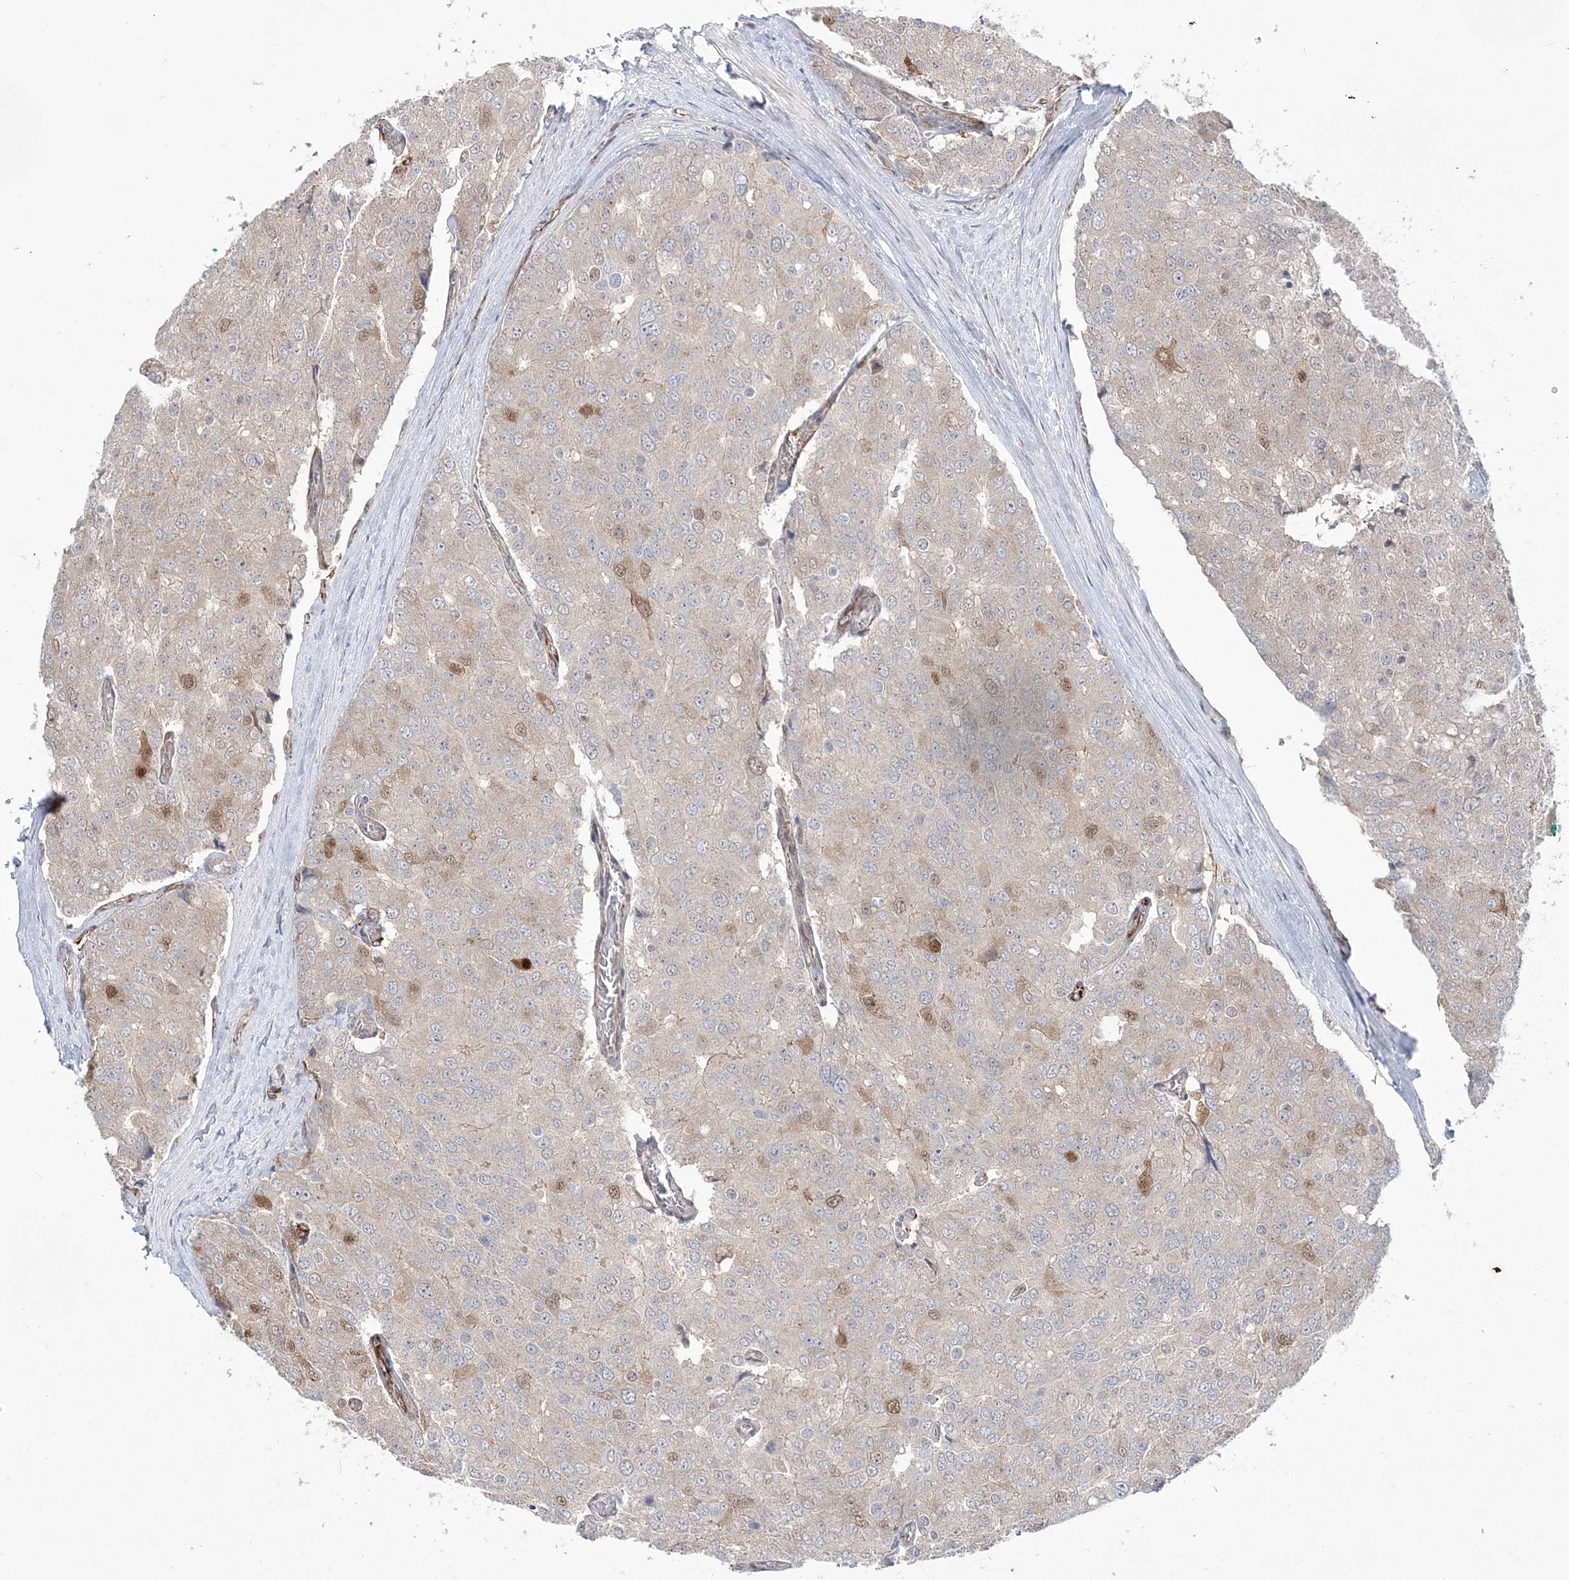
{"staining": {"intensity": "moderate", "quantity": "<25%", "location": "nuclear"}, "tissue": "prostate cancer", "cell_type": "Tumor cells", "image_type": "cancer", "snomed": [{"axis": "morphology", "description": "Adenocarcinoma, High grade"}, {"axis": "topography", "description": "Prostate"}], "caption": "The photomicrograph reveals immunohistochemical staining of adenocarcinoma (high-grade) (prostate). There is moderate nuclear staining is identified in about <25% of tumor cells. (Brightfield microscopy of DAB IHC at high magnification).", "gene": "DHX57", "patient": {"sex": "male", "age": 50}}